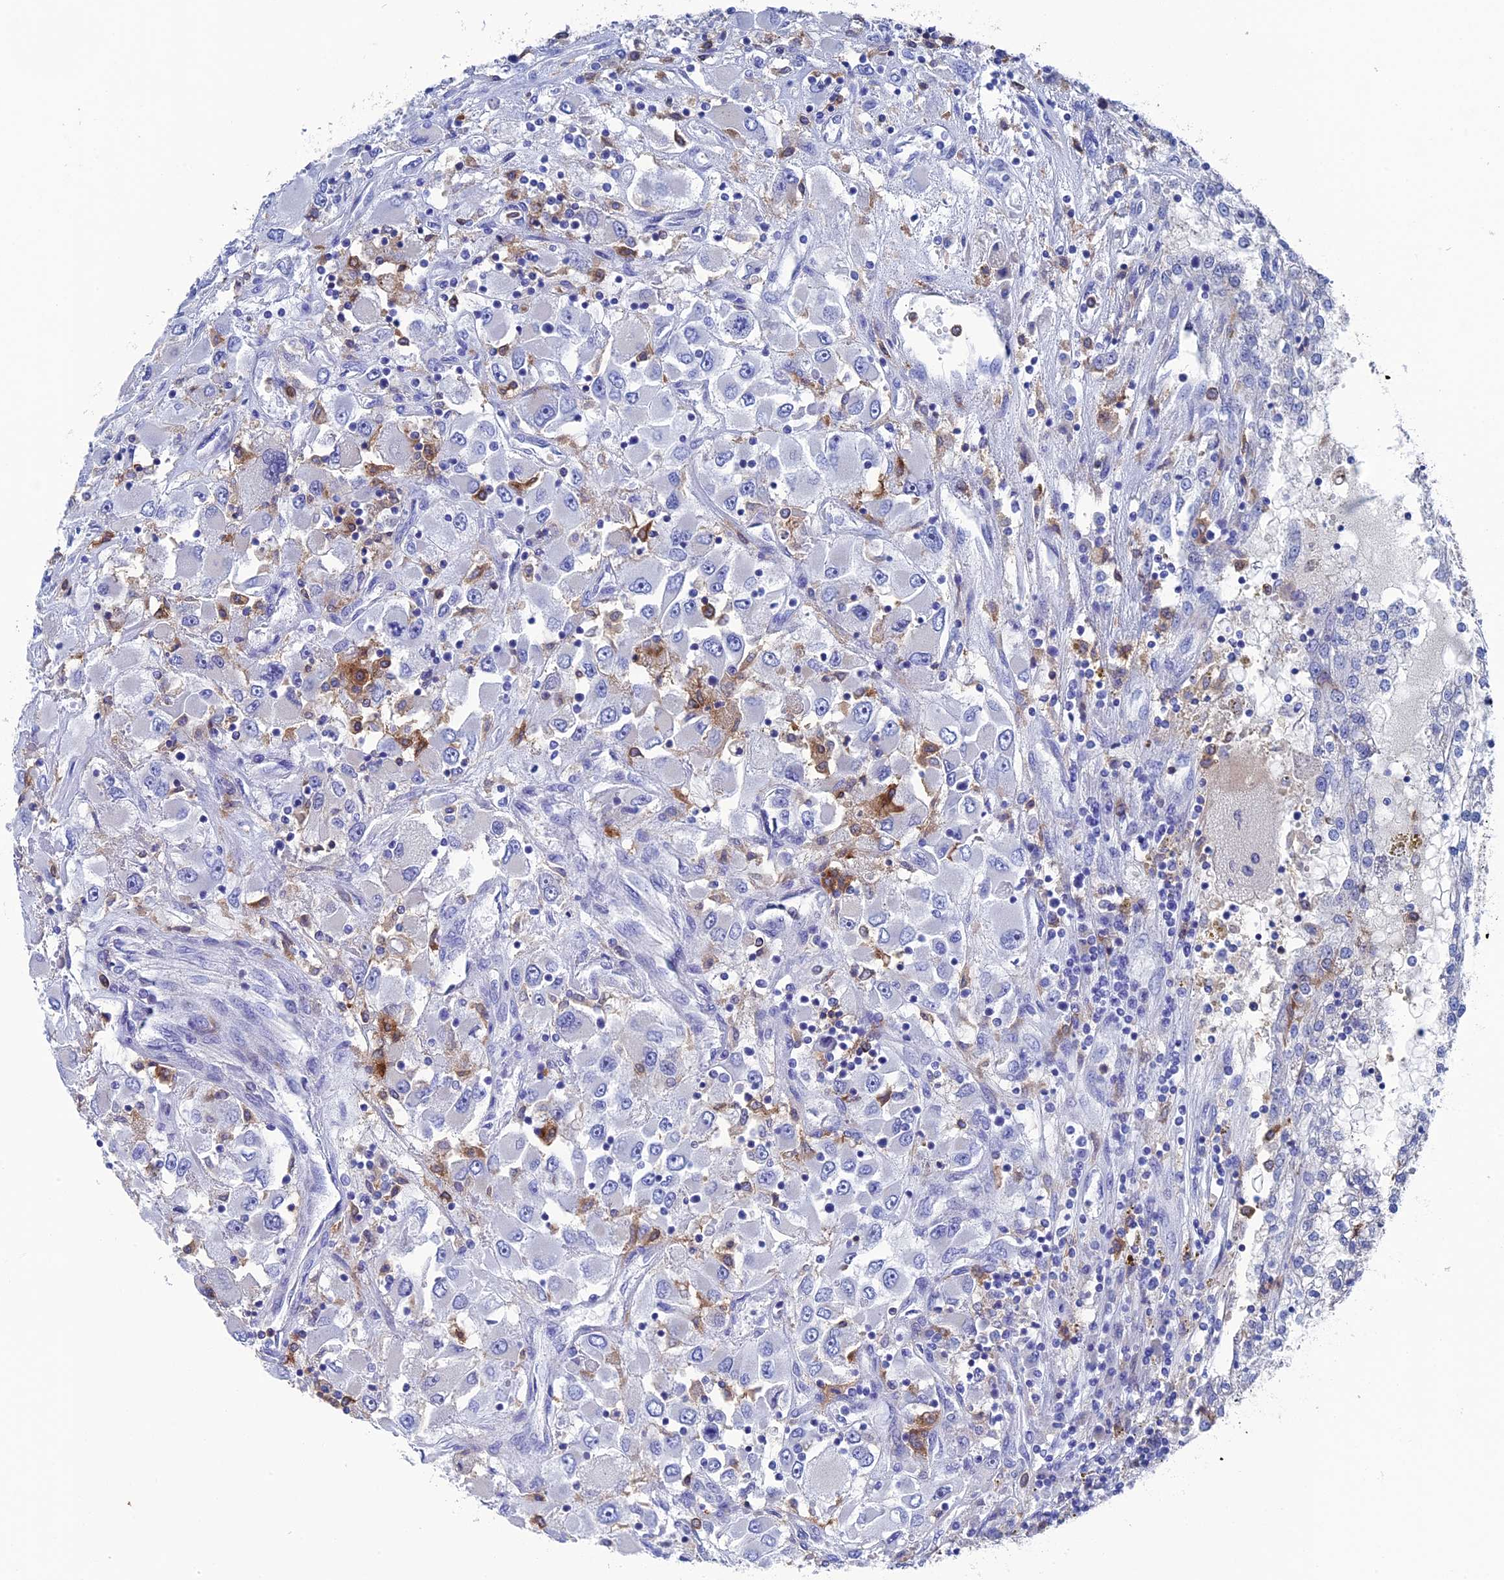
{"staining": {"intensity": "negative", "quantity": "none", "location": "none"}, "tissue": "renal cancer", "cell_type": "Tumor cells", "image_type": "cancer", "snomed": [{"axis": "morphology", "description": "Adenocarcinoma, NOS"}, {"axis": "topography", "description": "Kidney"}], "caption": "The immunohistochemistry photomicrograph has no significant positivity in tumor cells of renal cancer (adenocarcinoma) tissue.", "gene": "TYROBP", "patient": {"sex": "female", "age": 52}}